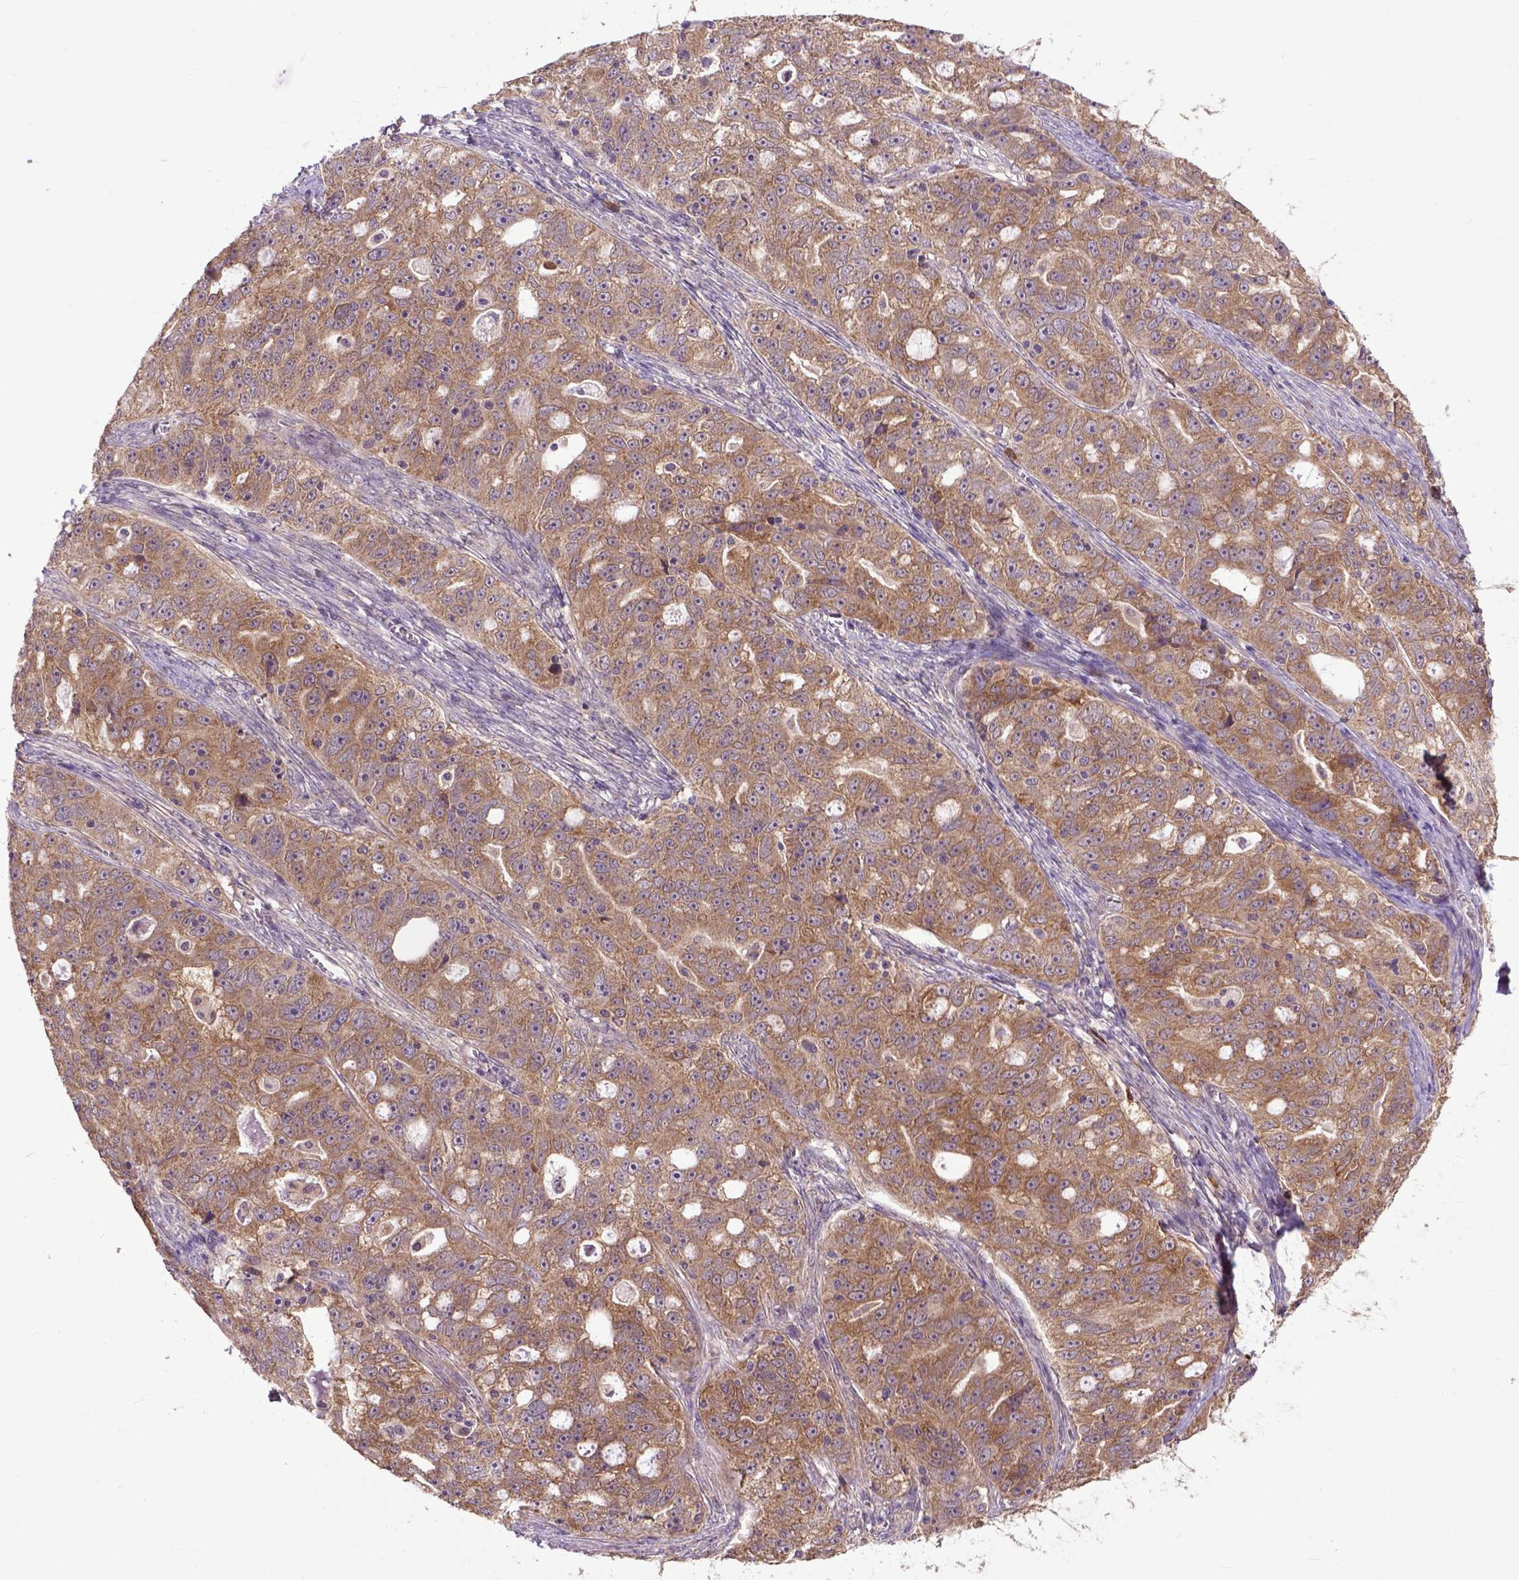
{"staining": {"intensity": "moderate", "quantity": ">75%", "location": "cytoplasmic/membranous"}, "tissue": "ovarian cancer", "cell_type": "Tumor cells", "image_type": "cancer", "snomed": [{"axis": "morphology", "description": "Cystadenocarcinoma, serous, NOS"}, {"axis": "topography", "description": "Ovary"}], "caption": "Protein staining reveals moderate cytoplasmic/membranous positivity in about >75% of tumor cells in ovarian cancer. The staining was performed using DAB, with brown indicating positive protein expression. Nuclei are stained blue with hematoxylin.", "gene": "ARL1", "patient": {"sex": "female", "age": 51}}